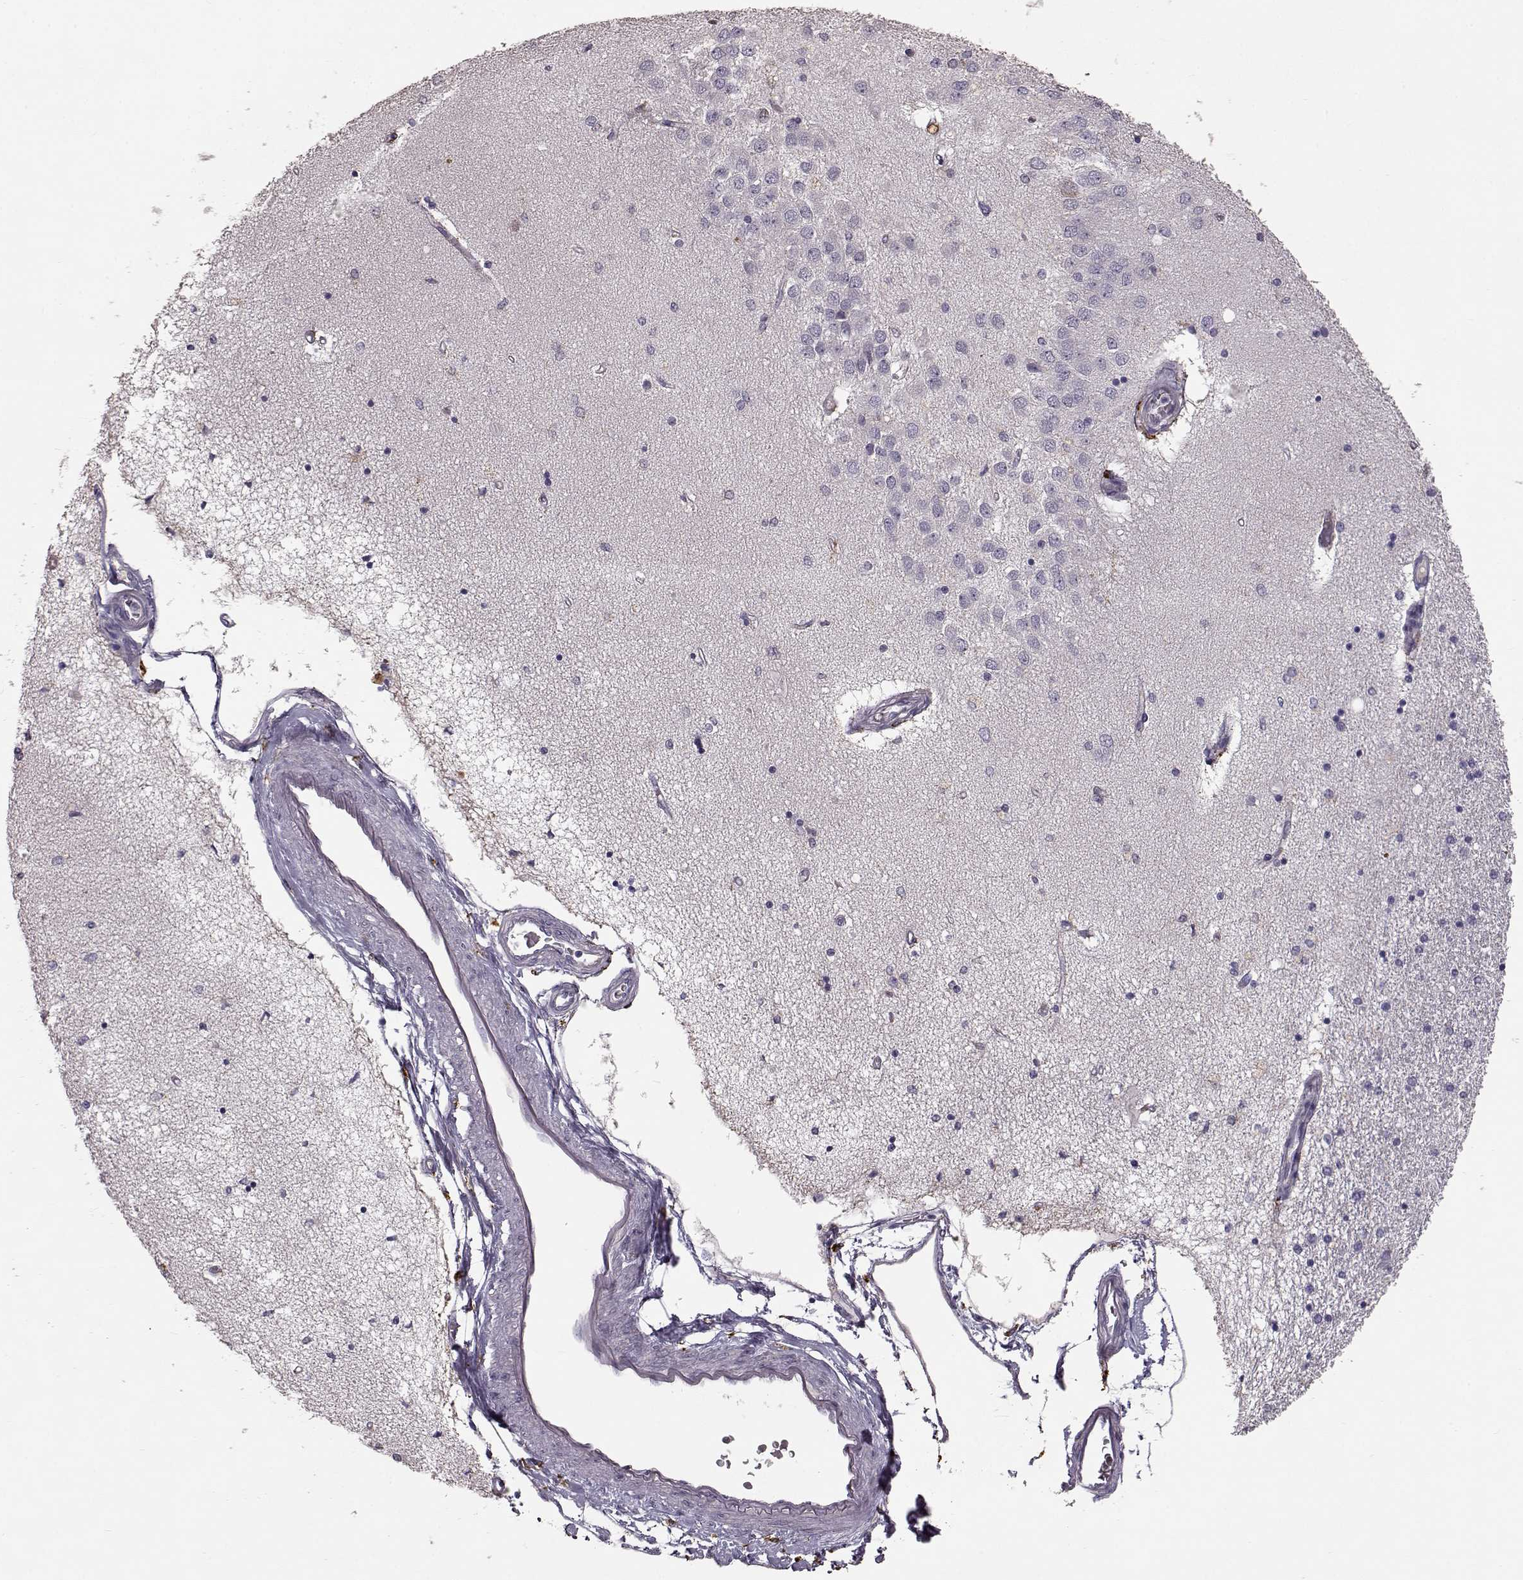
{"staining": {"intensity": "negative", "quantity": "none", "location": "none"}, "tissue": "hippocampus", "cell_type": "Glial cells", "image_type": "normal", "snomed": [{"axis": "morphology", "description": "Normal tissue, NOS"}, {"axis": "topography", "description": "Hippocampus"}], "caption": "Immunohistochemistry (IHC) micrograph of normal human hippocampus stained for a protein (brown), which shows no staining in glial cells. The staining was performed using DAB to visualize the protein expression in brown, while the nuclei were stained in blue with hematoxylin (Magnification: 20x).", "gene": "CCNF", "patient": {"sex": "female", "age": 54}}